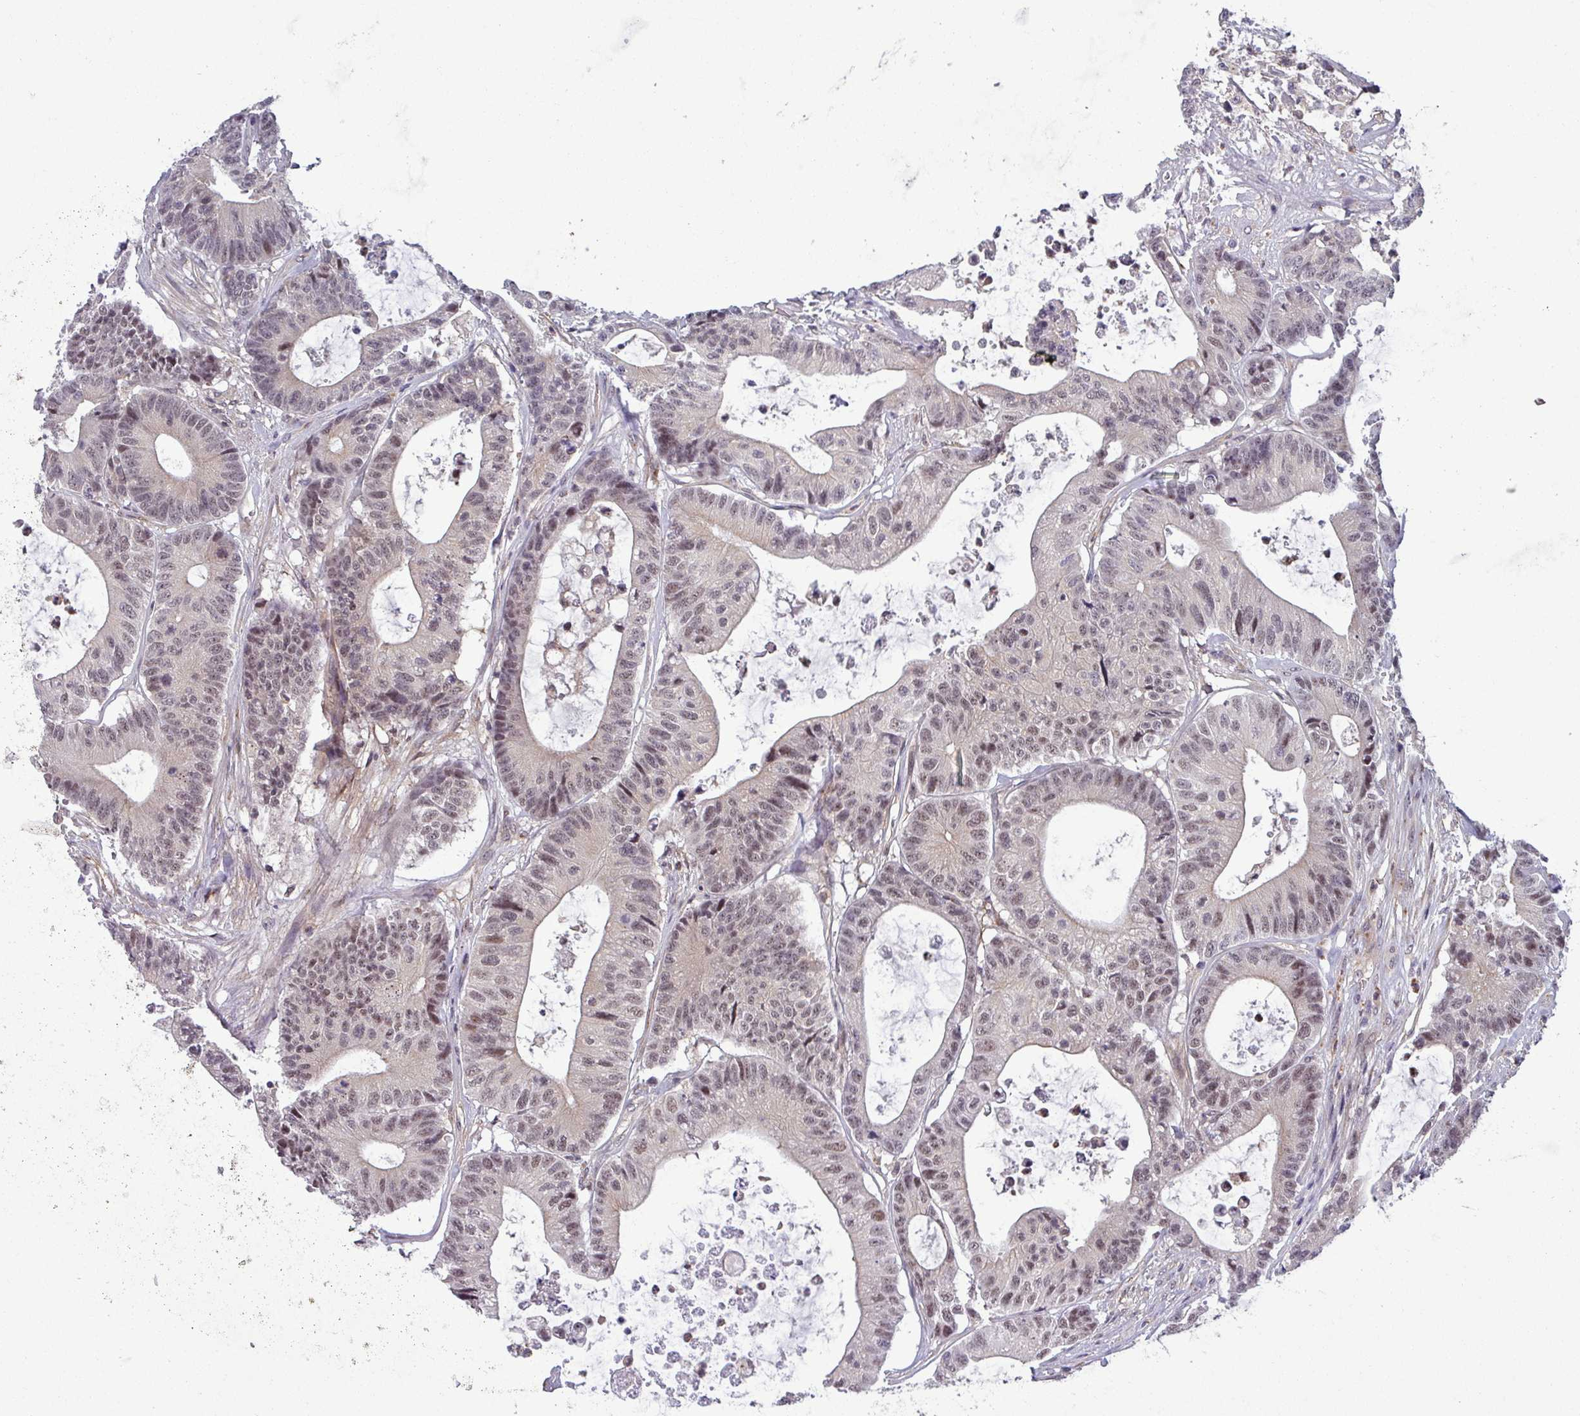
{"staining": {"intensity": "weak", "quantity": ">75%", "location": "nuclear"}, "tissue": "colorectal cancer", "cell_type": "Tumor cells", "image_type": "cancer", "snomed": [{"axis": "morphology", "description": "Adenocarcinoma, NOS"}, {"axis": "topography", "description": "Colon"}], "caption": "Tumor cells reveal low levels of weak nuclear positivity in about >75% of cells in human colorectal adenocarcinoma.", "gene": "NPFFR1", "patient": {"sex": "female", "age": 84}}